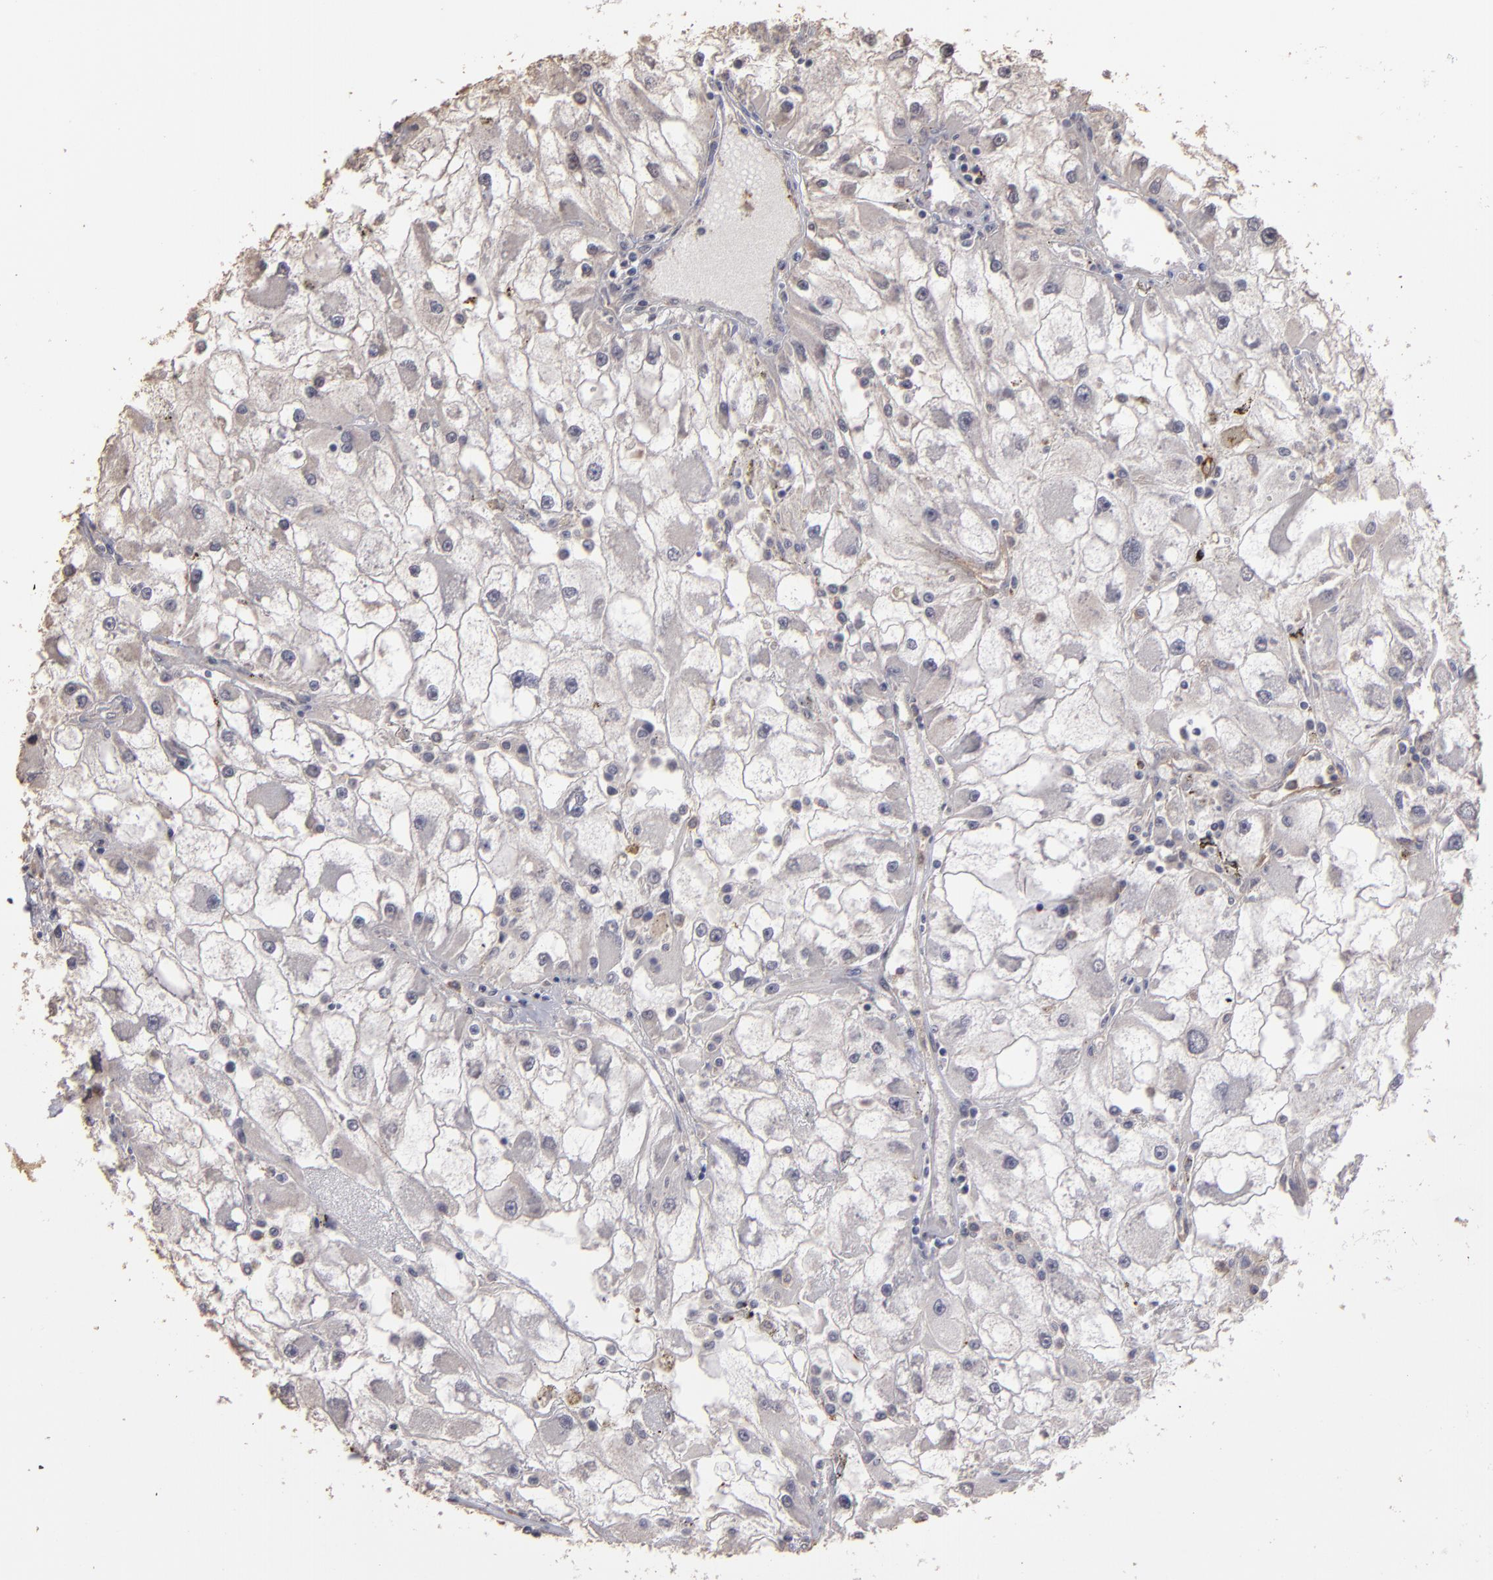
{"staining": {"intensity": "negative", "quantity": "none", "location": "none"}, "tissue": "renal cancer", "cell_type": "Tumor cells", "image_type": "cancer", "snomed": [{"axis": "morphology", "description": "Adenocarcinoma, NOS"}, {"axis": "topography", "description": "Kidney"}], "caption": "The IHC histopathology image has no significant expression in tumor cells of renal cancer (adenocarcinoma) tissue.", "gene": "CD55", "patient": {"sex": "female", "age": 73}}